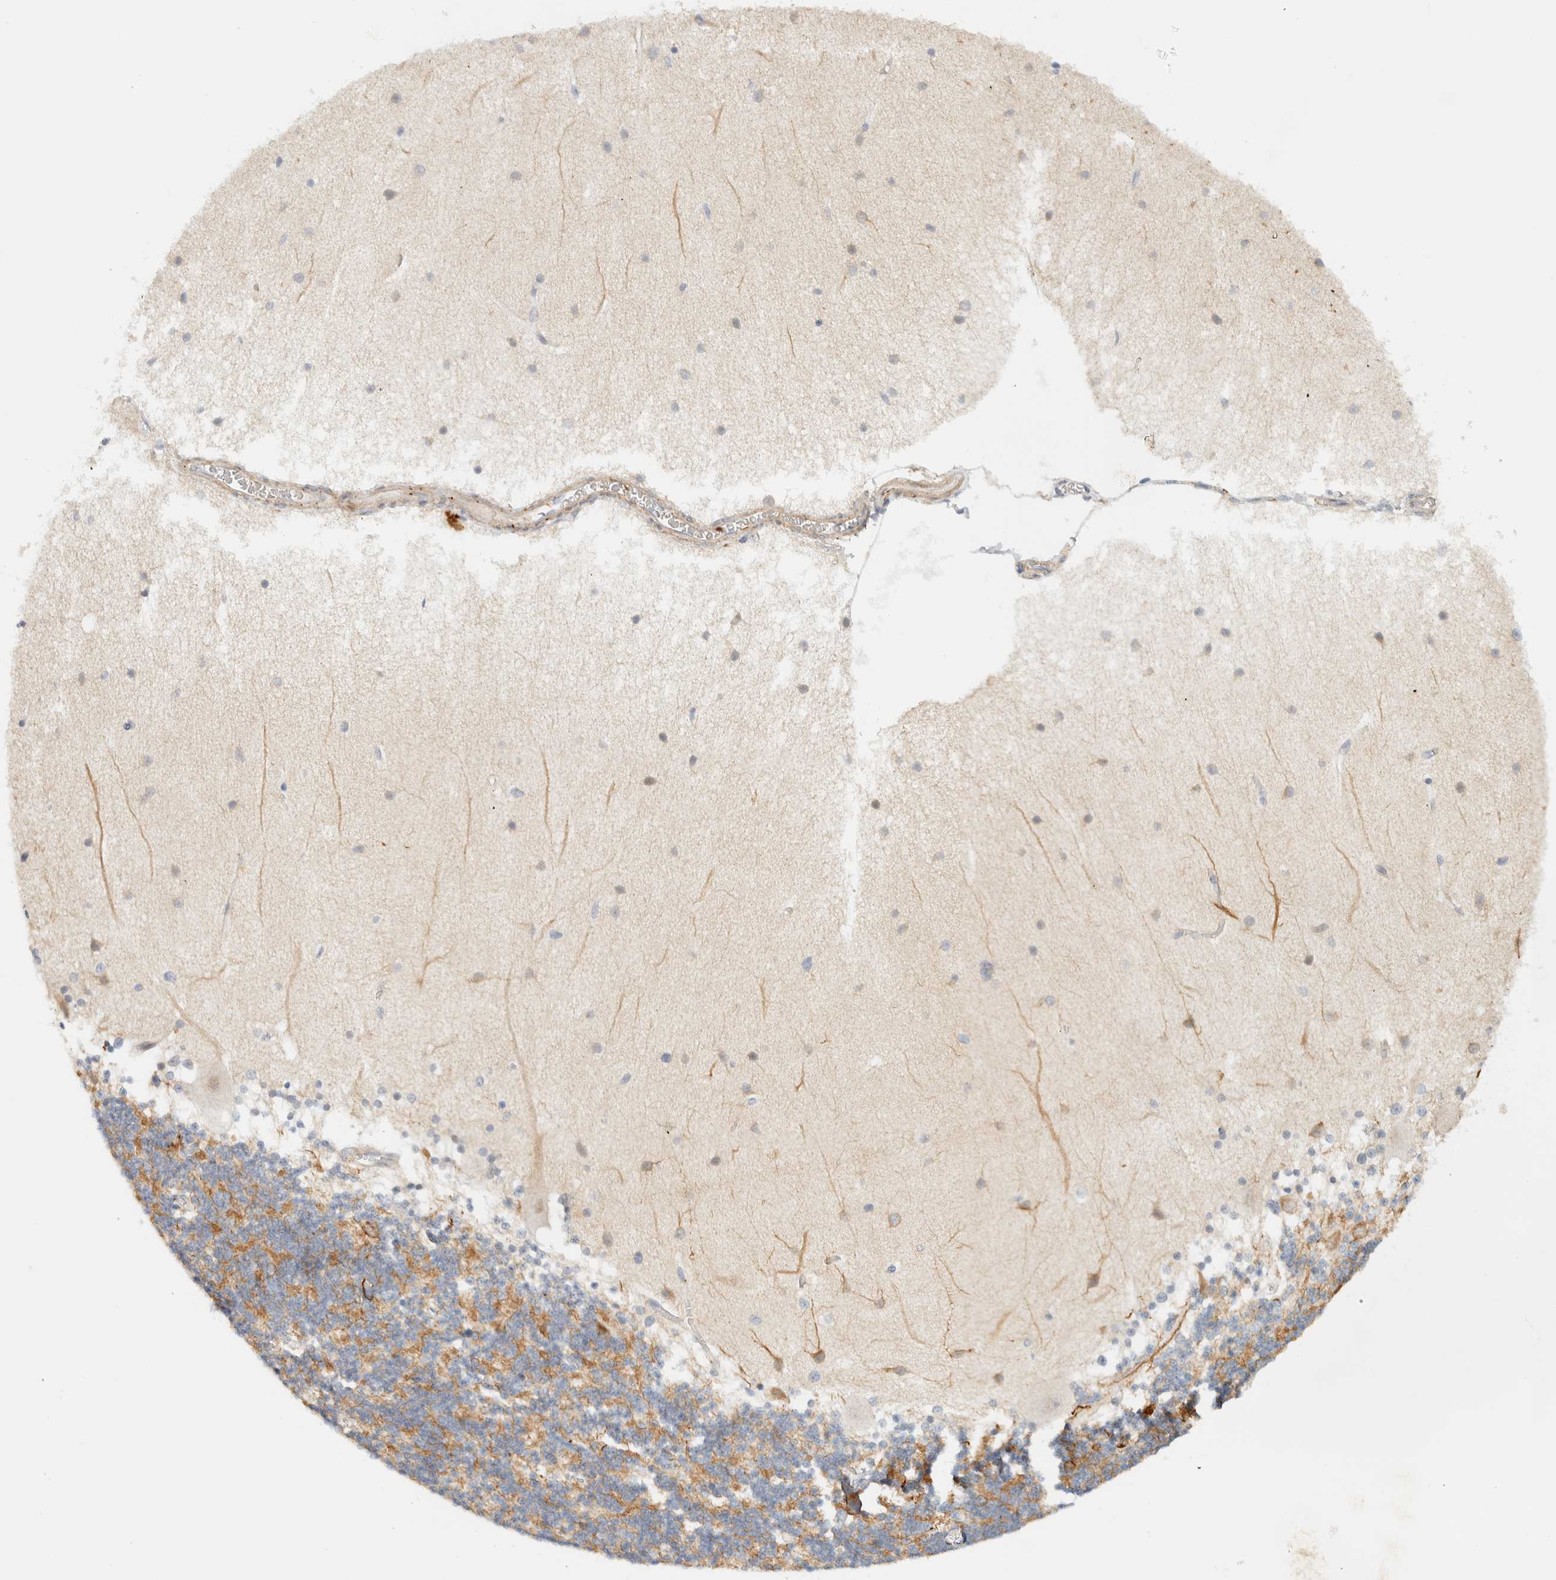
{"staining": {"intensity": "moderate", "quantity": "25%-75%", "location": "cytoplasmic/membranous"}, "tissue": "cerebellum", "cell_type": "Cells in granular layer", "image_type": "normal", "snomed": [{"axis": "morphology", "description": "Normal tissue, NOS"}, {"axis": "topography", "description": "Cerebellum"}], "caption": "Moderate cytoplasmic/membranous positivity for a protein is seen in approximately 25%-75% of cells in granular layer of normal cerebellum using immunohistochemistry.", "gene": "TNK1", "patient": {"sex": "female", "age": 54}}